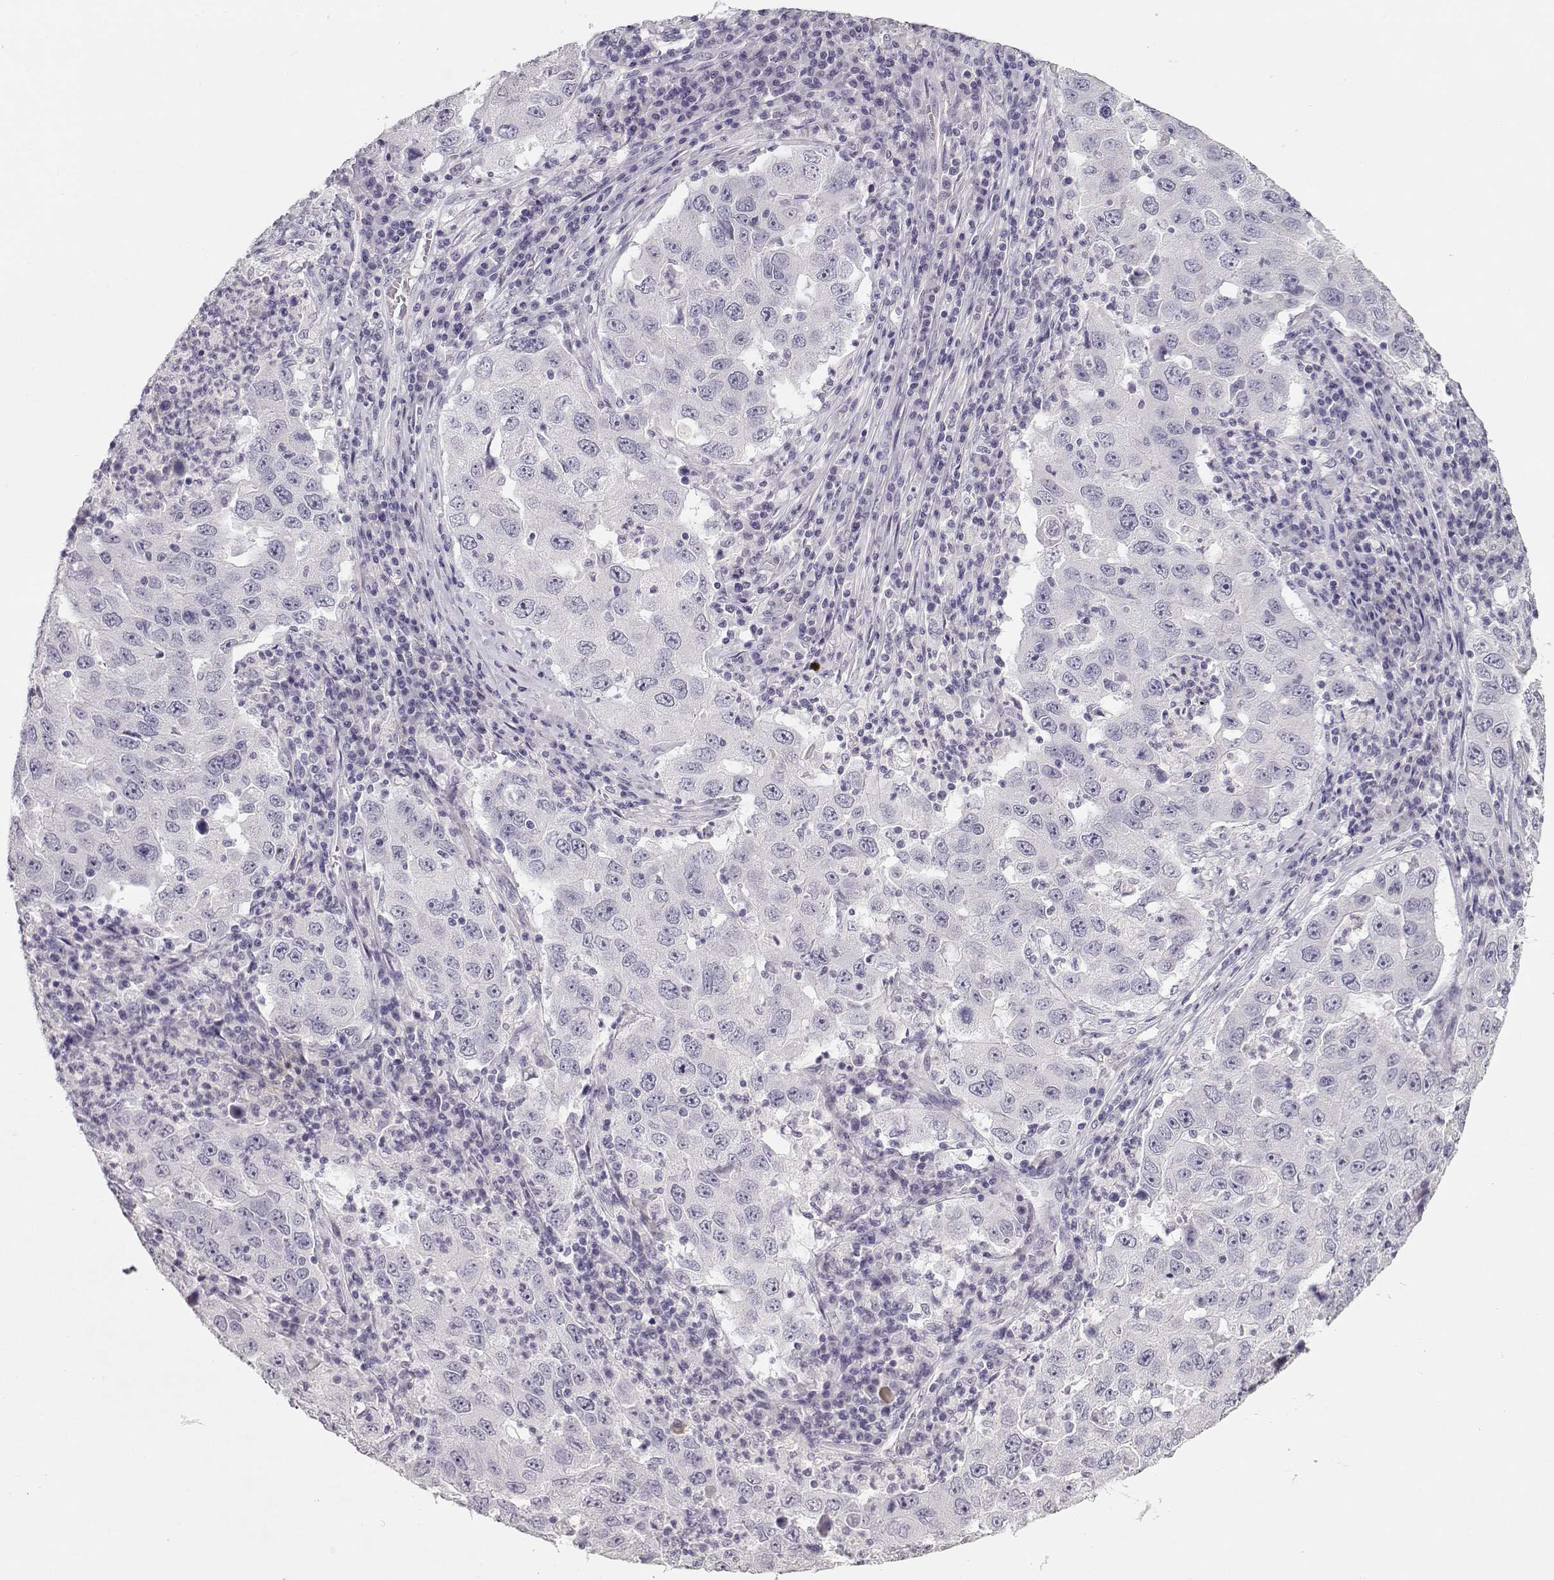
{"staining": {"intensity": "negative", "quantity": "none", "location": "none"}, "tissue": "lung cancer", "cell_type": "Tumor cells", "image_type": "cancer", "snomed": [{"axis": "morphology", "description": "Adenocarcinoma, NOS"}, {"axis": "topography", "description": "Lung"}], "caption": "Micrograph shows no significant protein staining in tumor cells of lung cancer.", "gene": "MAGEC1", "patient": {"sex": "male", "age": 73}}